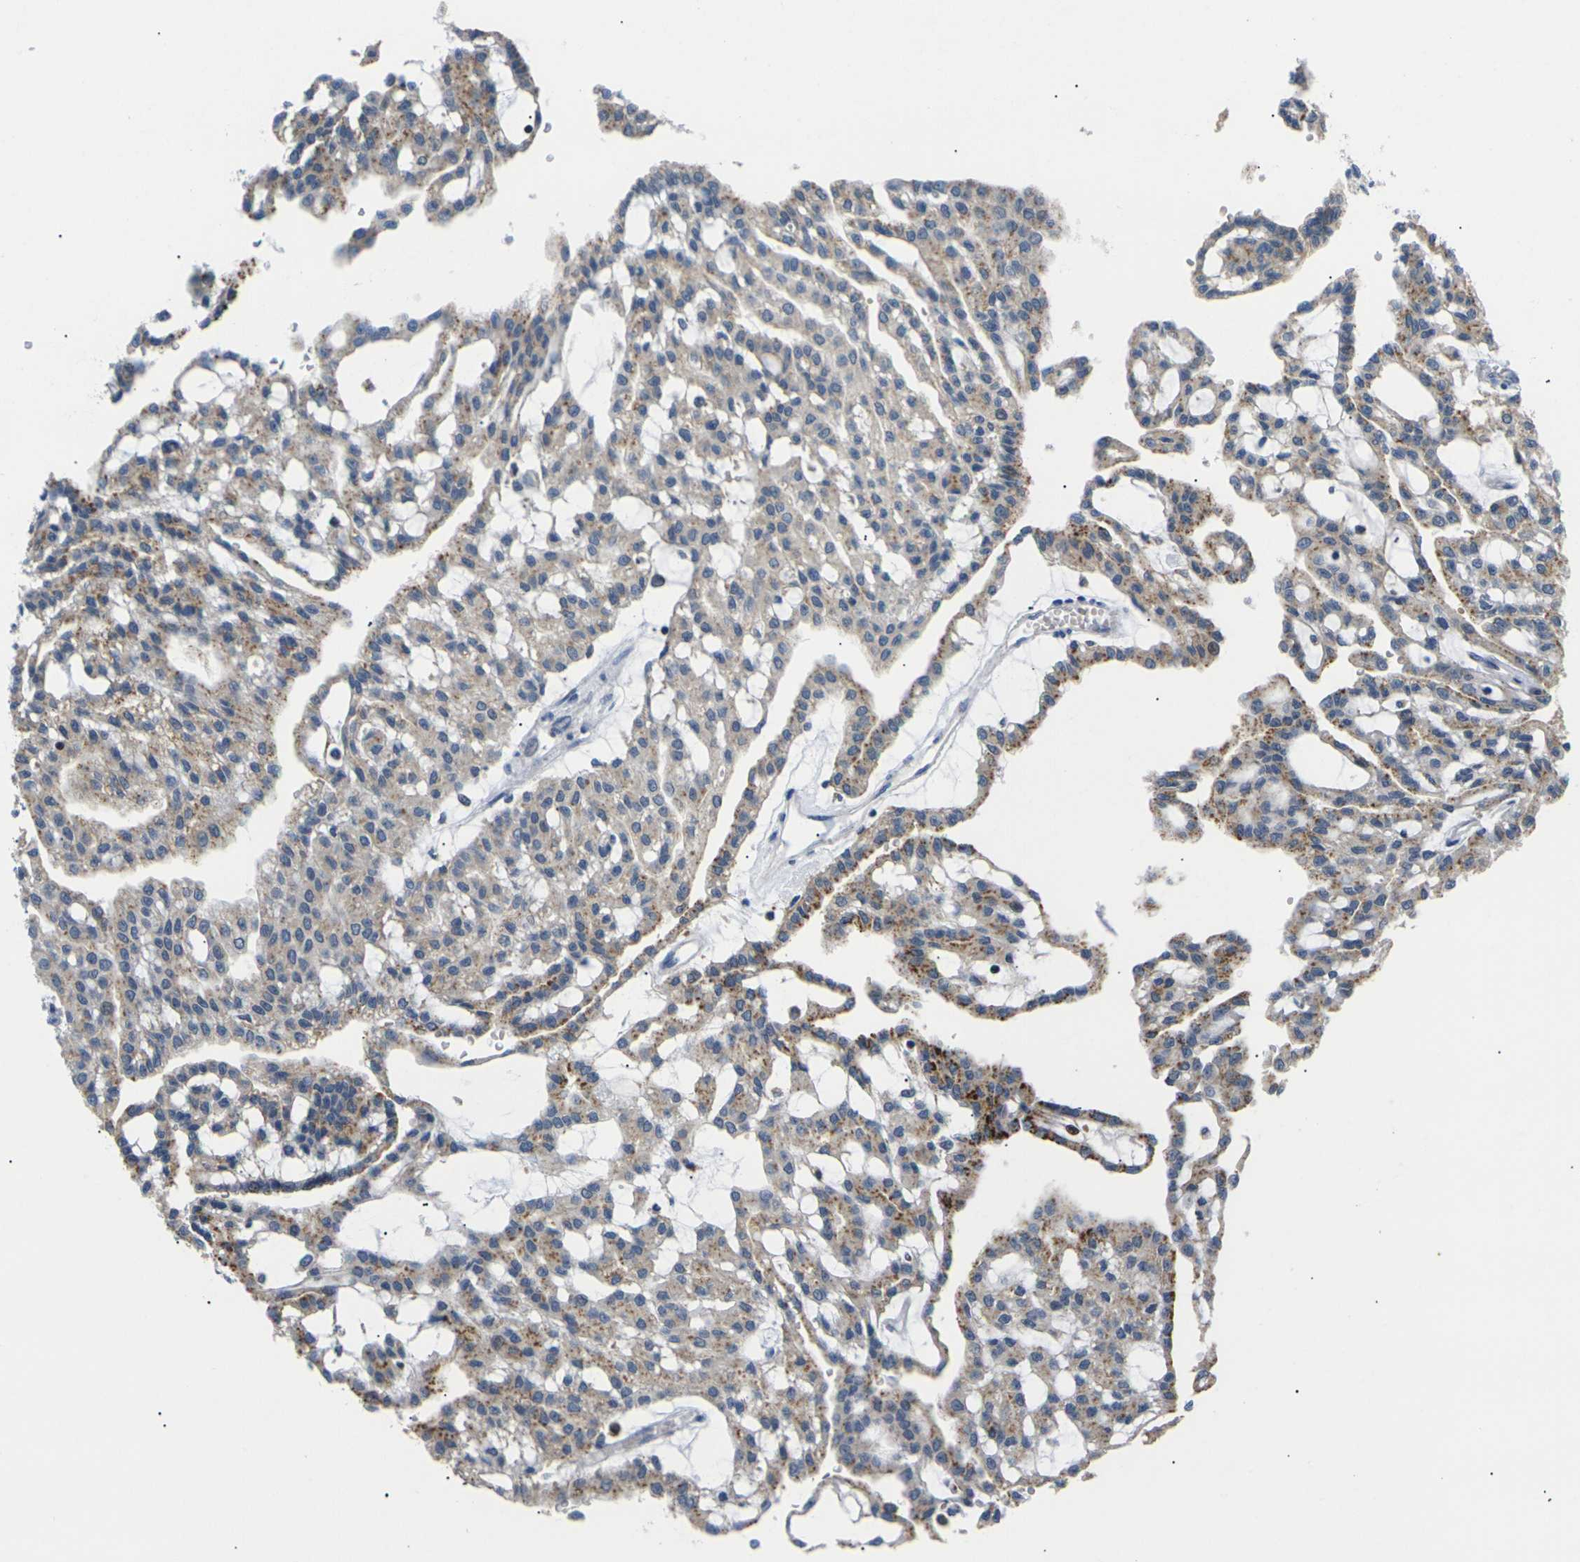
{"staining": {"intensity": "moderate", "quantity": ">75%", "location": "cytoplasmic/membranous"}, "tissue": "renal cancer", "cell_type": "Tumor cells", "image_type": "cancer", "snomed": [{"axis": "morphology", "description": "Adenocarcinoma, NOS"}, {"axis": "topography", "description": "Kidney"}], "caption": "IHC image of renal cancer stained for a protein (brown), which displays medium levels of moderate cytoplasmic/membranous positivity in about >75% of tumor cells.", "gene": "RPS6KA3", "patient": {"sex": "male", "age": 63}}